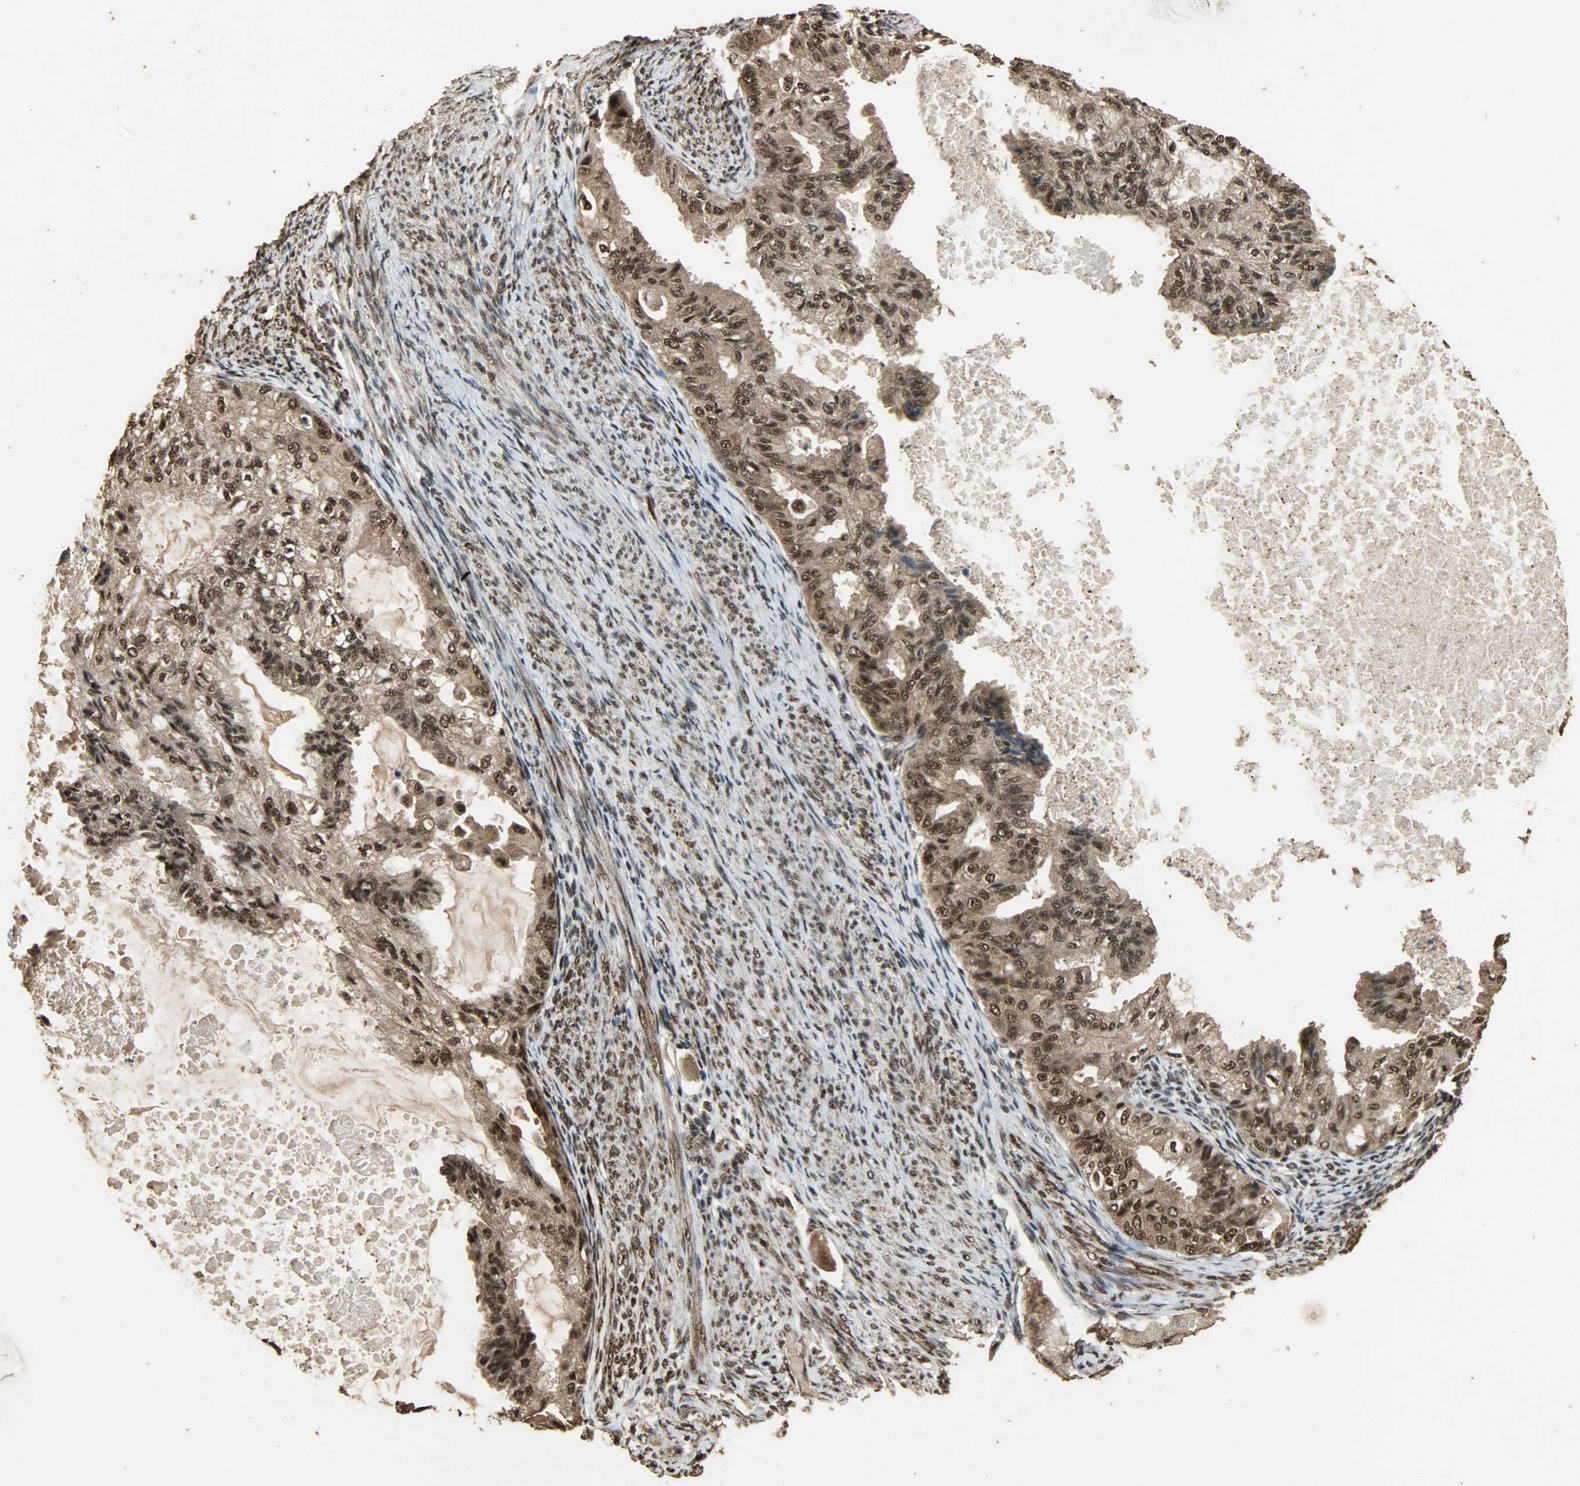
{"staining": {"intensity": "strong", "quantity": ">75%", "location": "cytoplasmic/membranous,nuclear"}, "tissue": "cervical cancer", "cell_type": "Tumor cells", "image_type": "cancer", "snomed": [{"axis": "morphology", "description": "Normal tissue, NOS"}, {"axis": "morphology", "description": "Adenocarcinoma, NOS"}, {"axis": "topography", "description": "Cervix"}, {"axis": "topography", "description": "Endometrium"}], "caption": "The photomicrograph demonstrates a brown stain indicating the presence of a protein in the cytoplasmic/membranous and nuclear of tumor cells in cervical adenocarcinoma.", "gene": "CCNT2", "patient": {"sex": "female", "age": 86}}